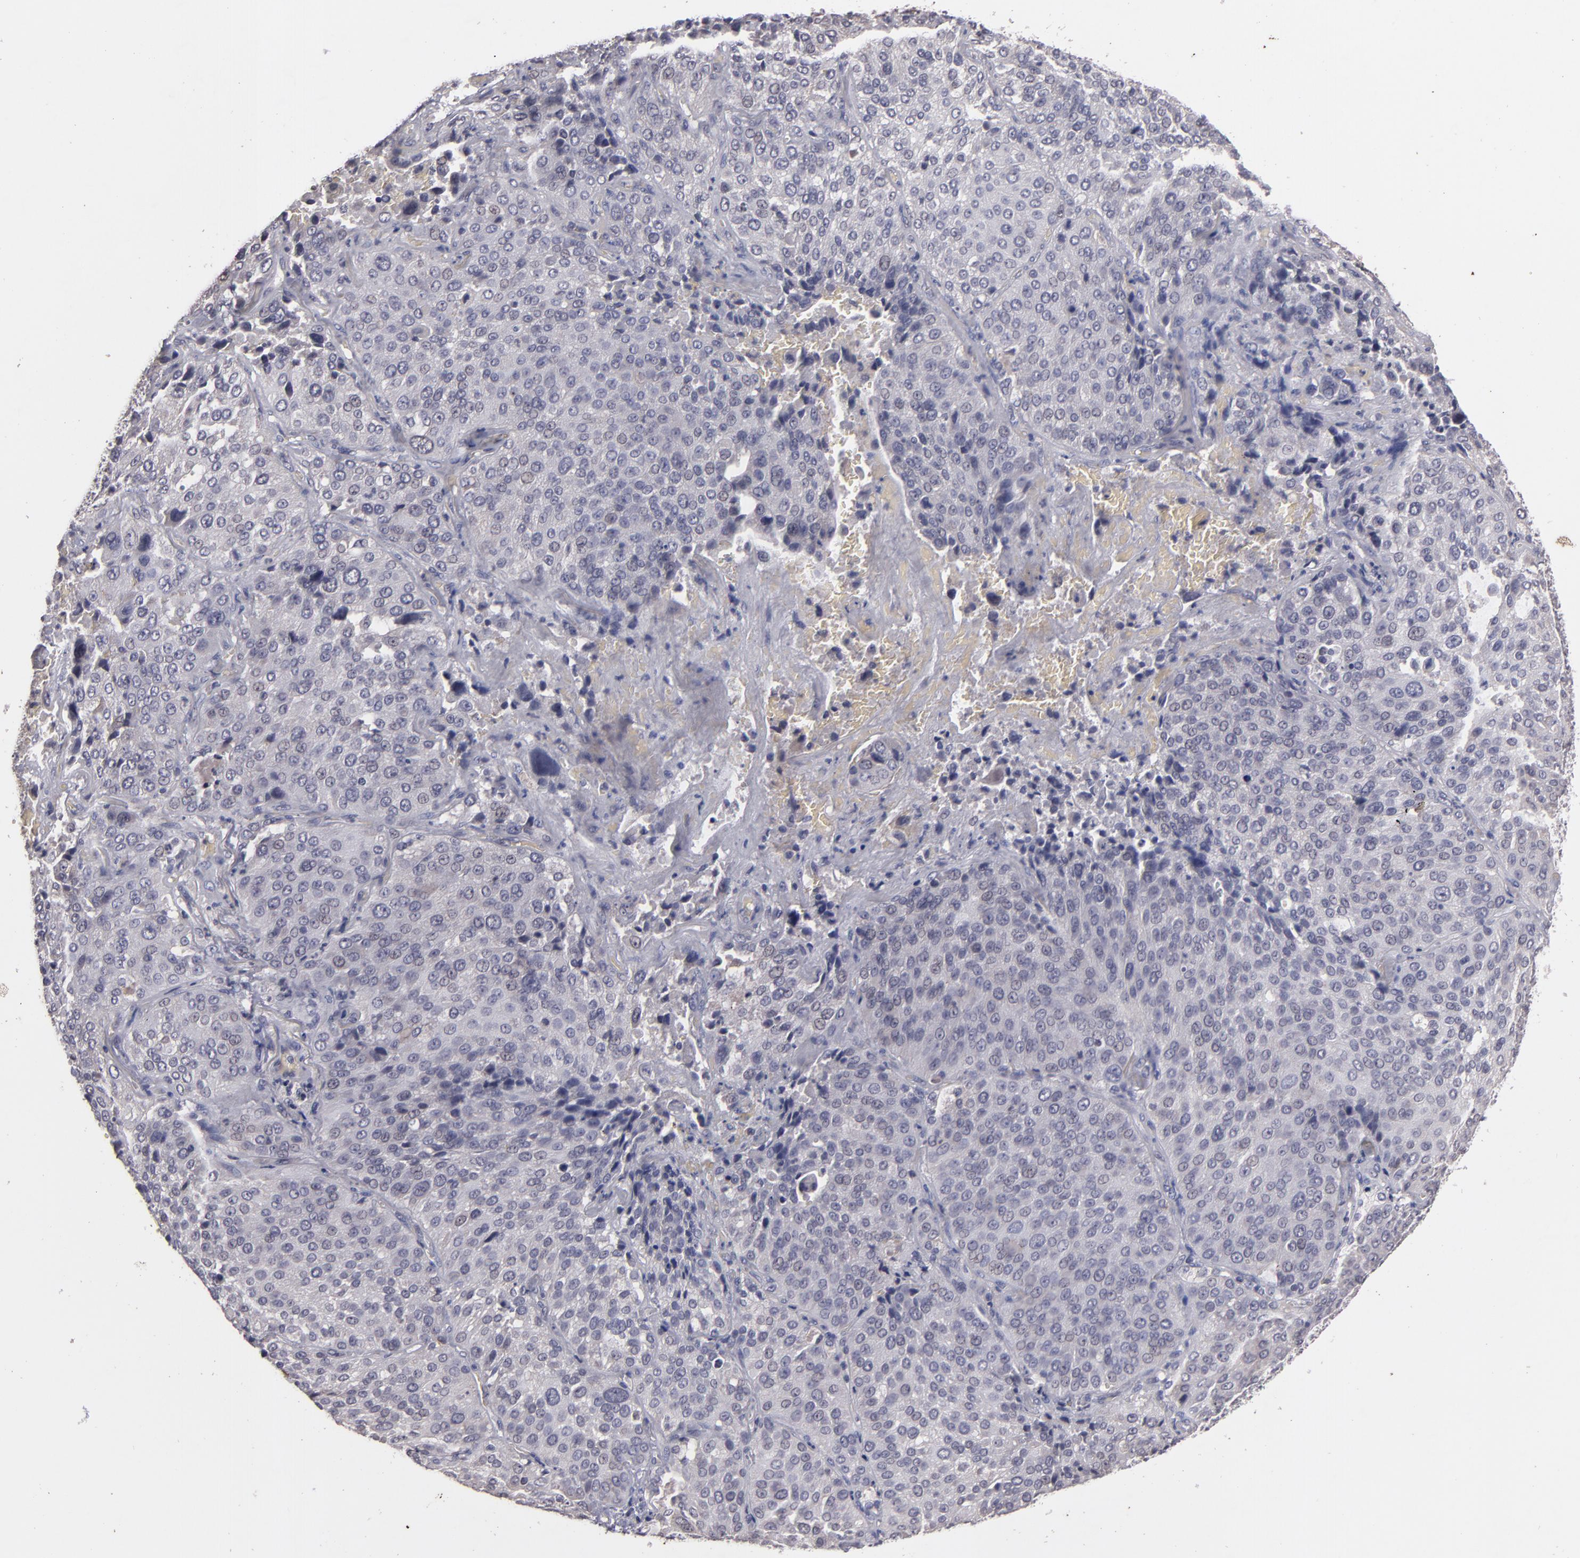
{"staining": {"intensity": "negative", "quantity": "none", "location": "none"}, "tissue": "lung cancer", "cell_type": "Tumor cells", "image_type": "cancer", "snomed": [{"axis": "morphology", "description": "Squamous cell carcinoma, NOS"}, {"axis": "topography", "description": "Lung"}], "caption": "Immunohistochemical staining of human lung squamous cell carcinoma displays no significant positivity in tumor cells.", "gene": "S100A1", "patient": {"sex": "male", "age": 54}}